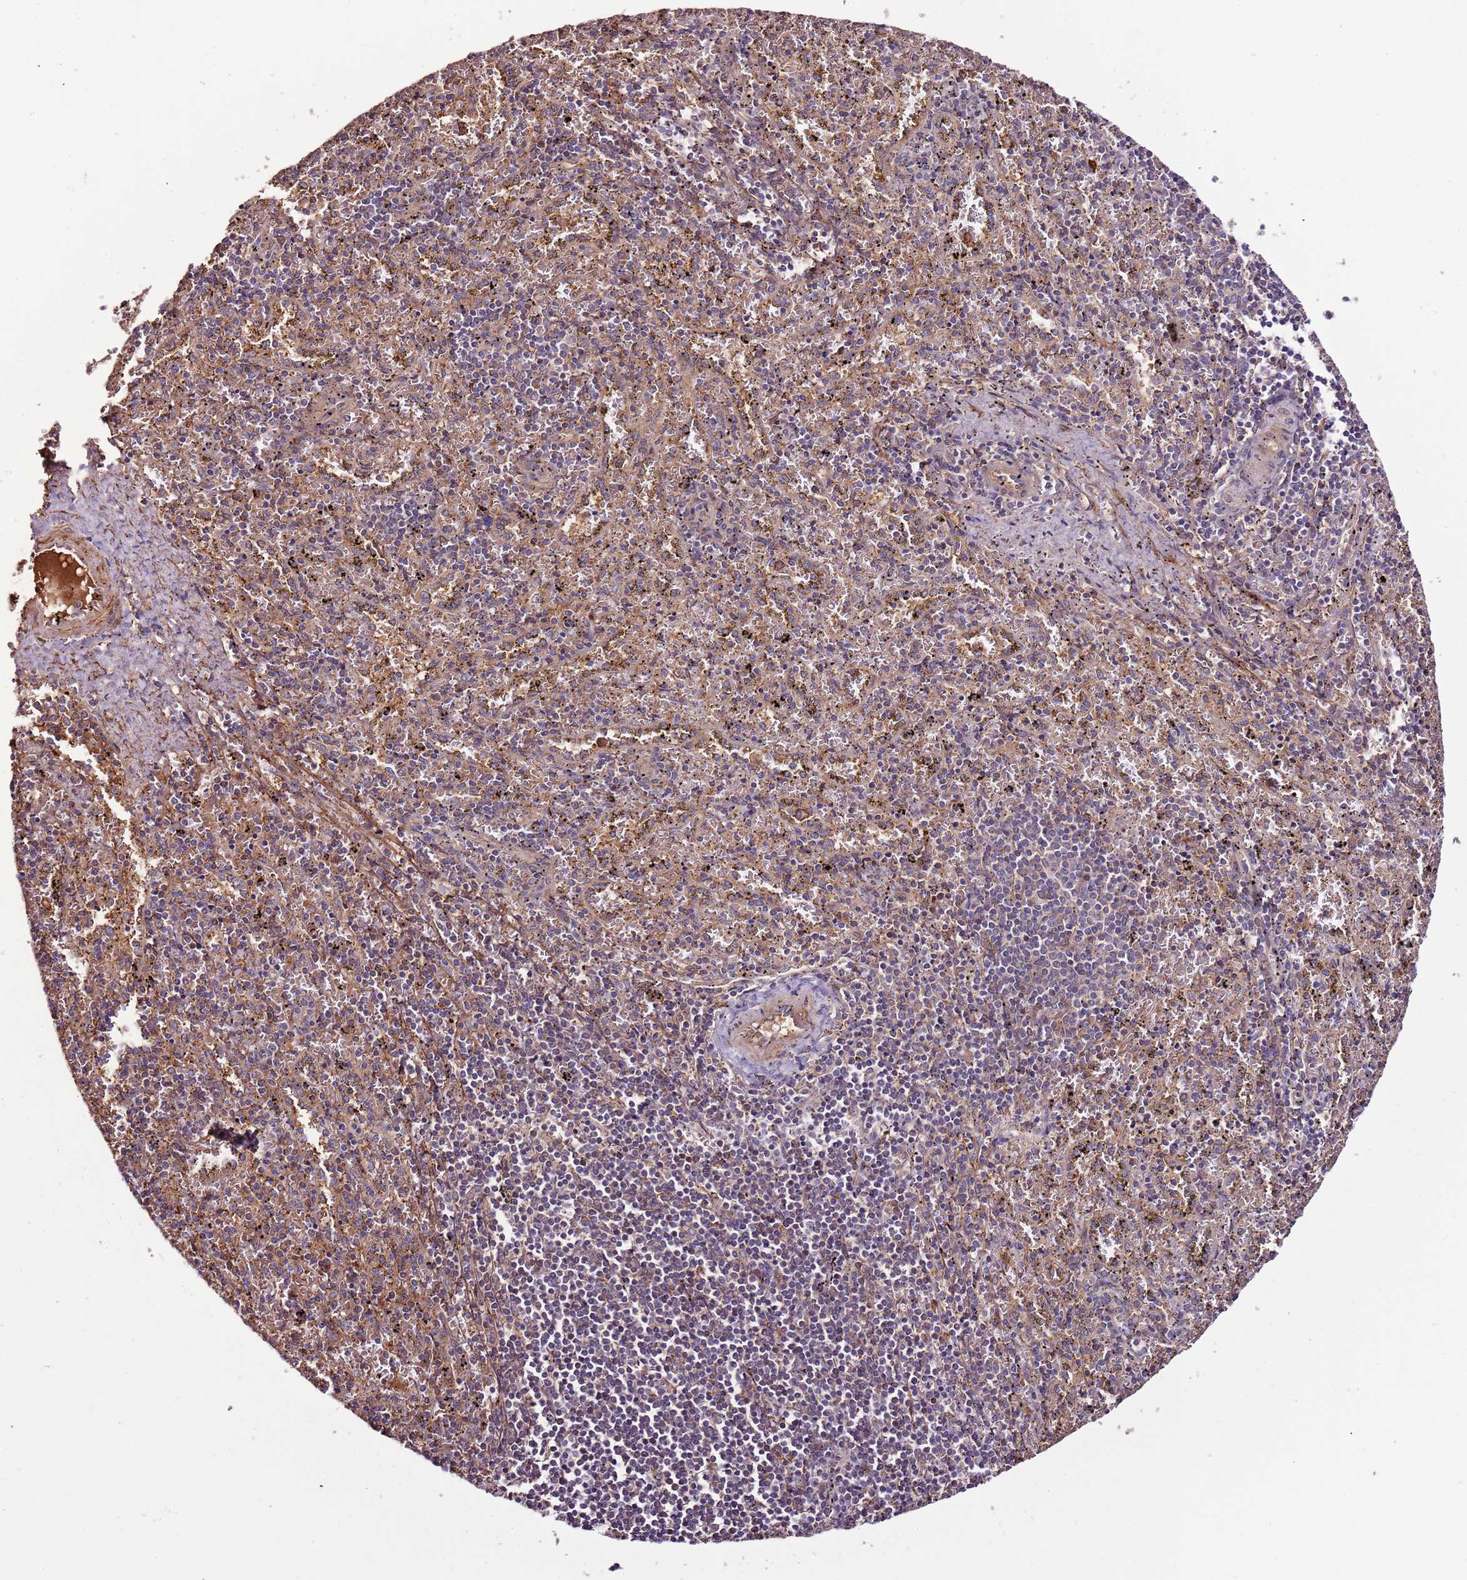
{"staining": {"intensity": "weak", "quantity": "<25%", "location": "cytoplasmic/membranous"}, "tissue": "spleen", "cell_type": "Cells in red pulp", "image_type": "normal", "snomed": [{"axis": "morphology", "description": "Normal tissue, NOS"}, {"axis": "topography", "description": "Spleen"}], "caption": "Immunohistochemistry of unremarkable spleen demonstrates no positivity in cells in red pulp.", "gene": "DENR", "patient": {"sex": "male", "age": 11}}